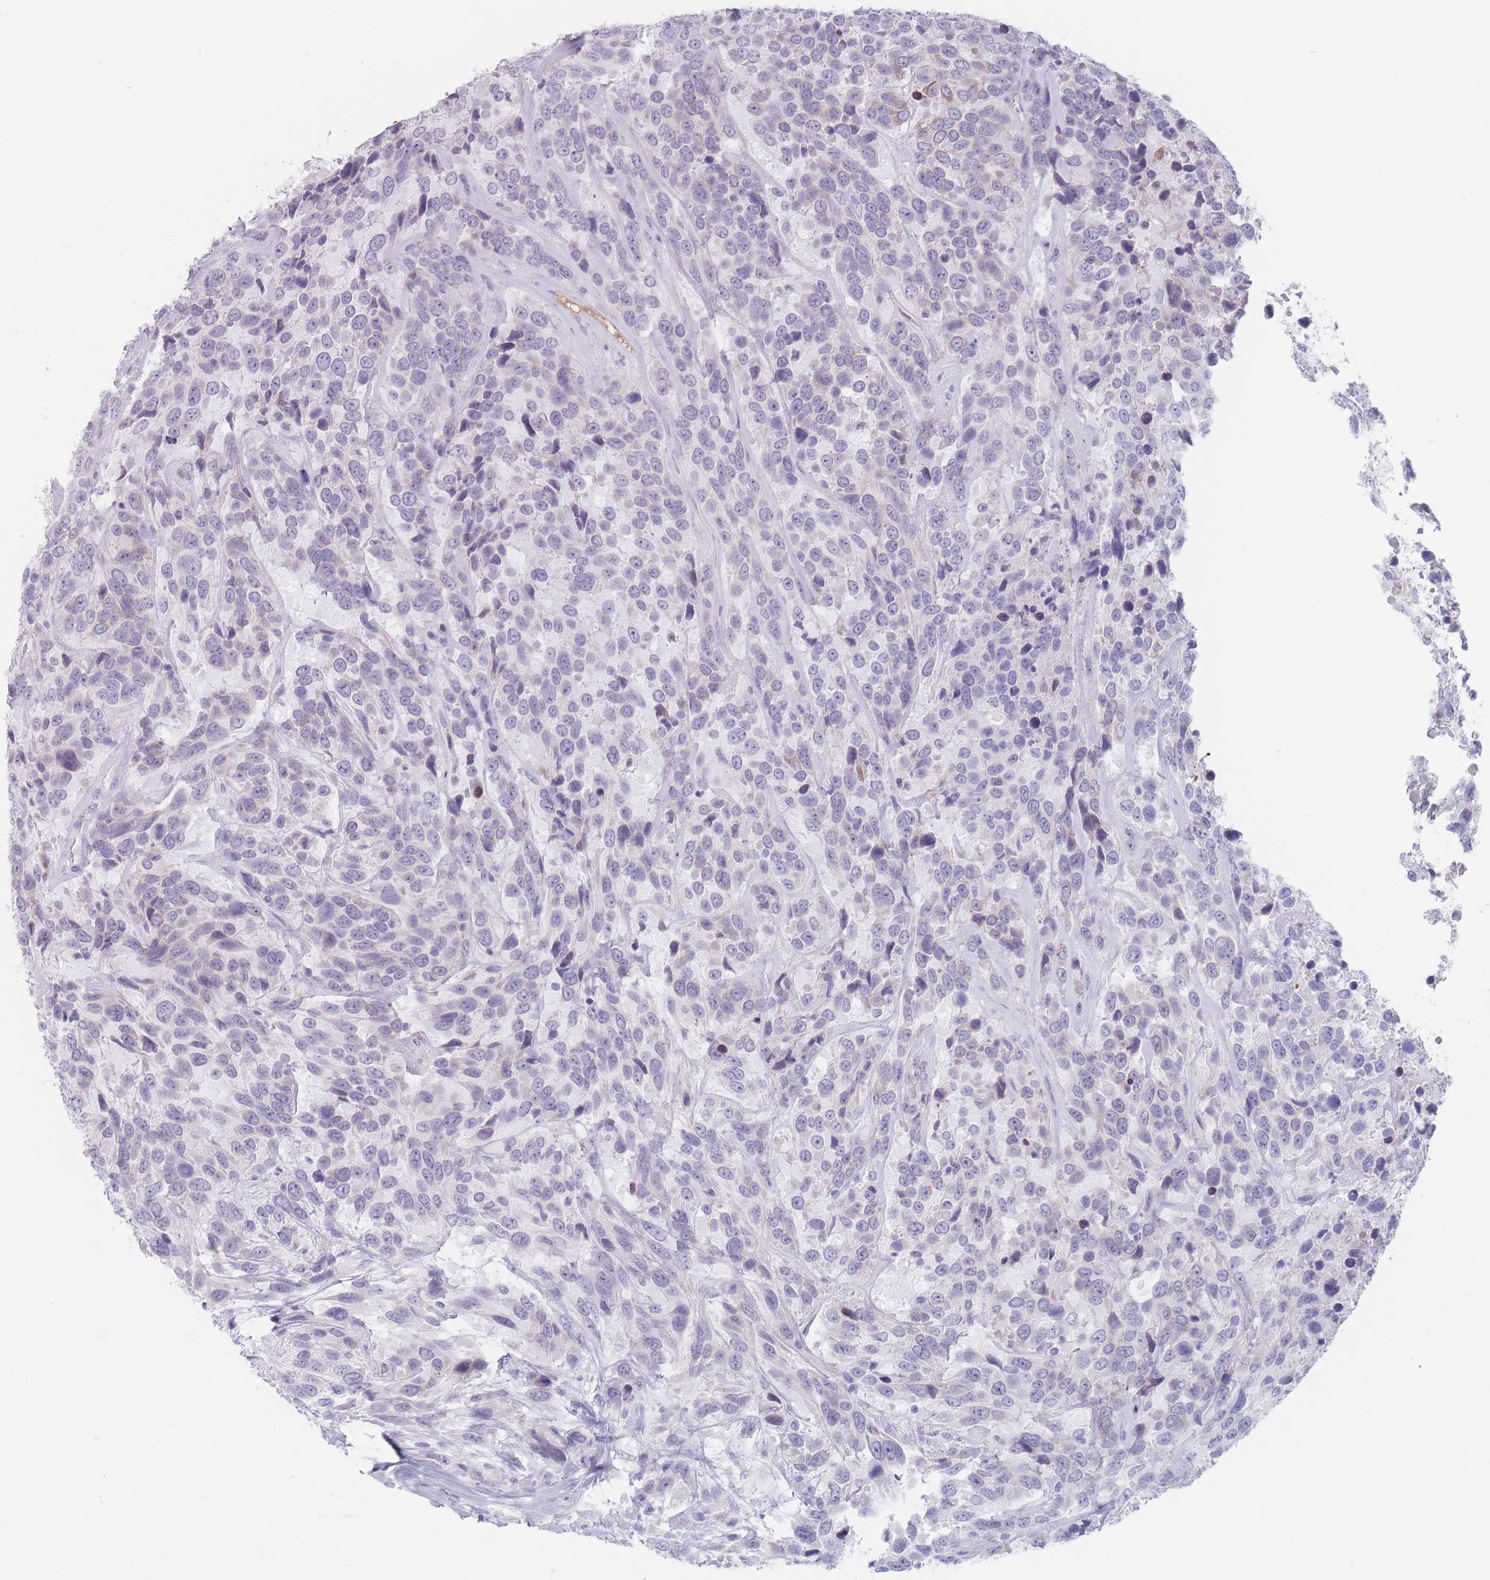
{"staining": {"intensity": "negative", "quantity": "none", "location": "none"}, "tissue": "urothelial cancer", "cell_type": "Tumor cells", "image_type": "cancer", "snomed": [{"axis": "morphology", "description": "Urothelial carcinoma, High grade"}, {"axis": "topography", "description": "Urinary bladder"}], "caption": "The immunohistochemistry micrograph has no significant expression in tumor cells of high-grade urothelial carcinoma tissue.", "gene": "PIGM", "patient": {"sex": "female", "age": 70}}